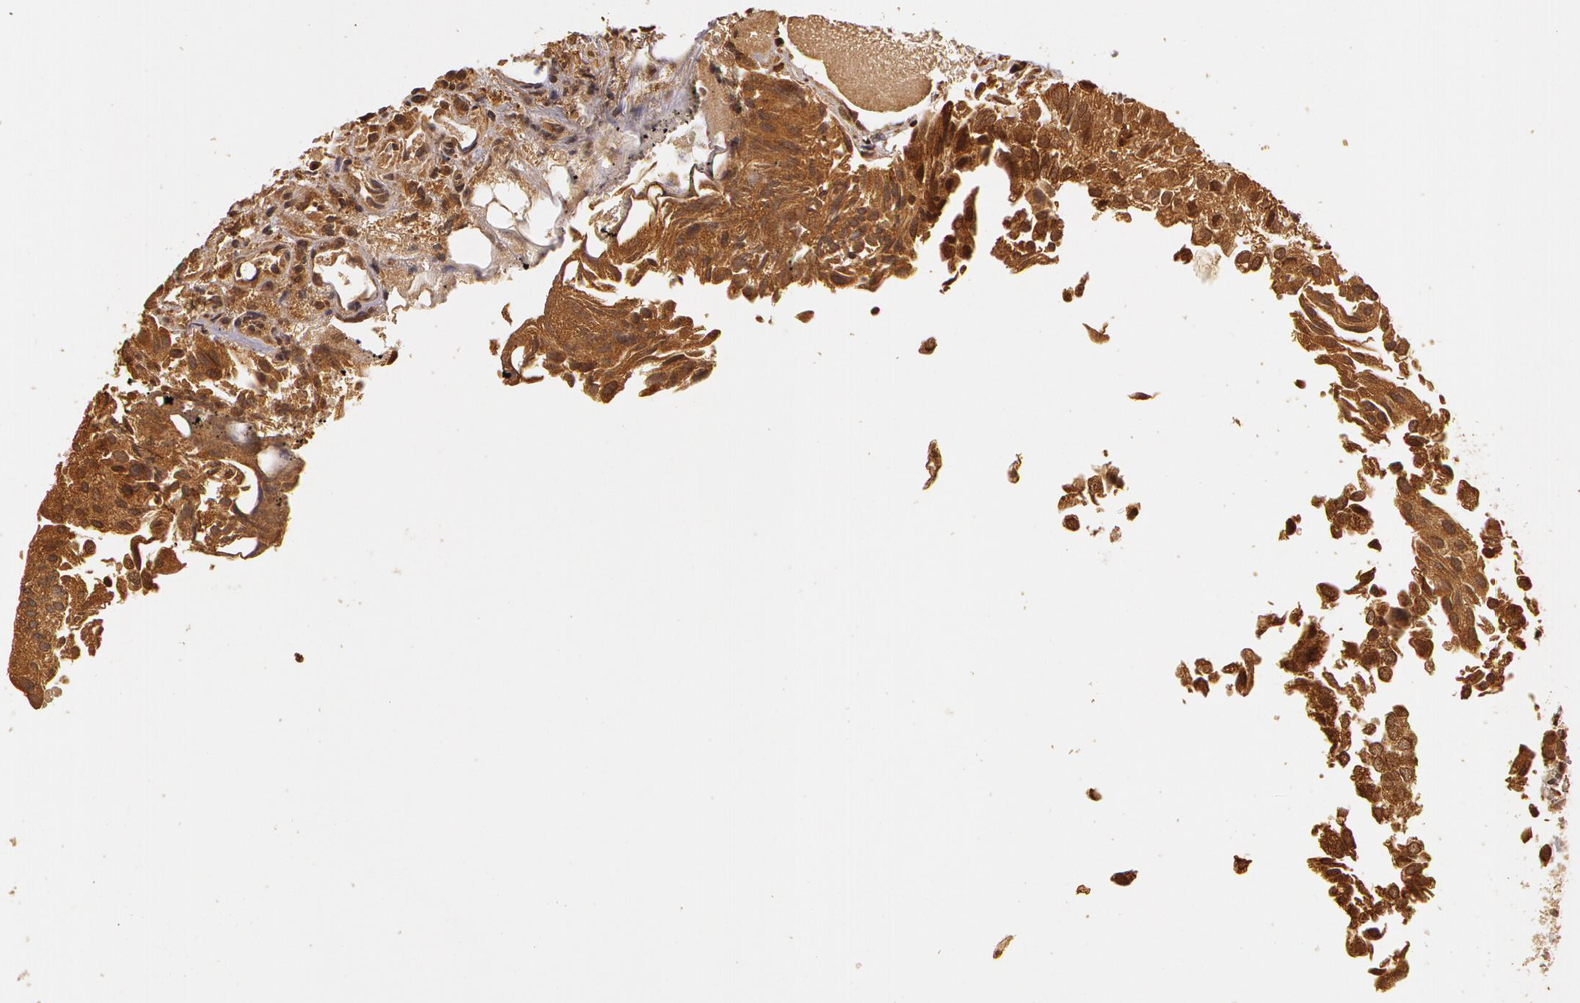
{"staining": {"intensity": "moderate", "quantity": ">75%", "location": "cytoplasmic/membranous"}, "tissue": "urothelial cancer", "cell_type": "Tumor cells", "image_type": "cancer", "snomed": [{"axis": "morphology", "description": "Urothelial carcinoma, Low grade"}, {"axis": "topography", "description": "Urinary bladder"}], "caption": "Tumor cells reveal medium levels of moderate cytoplasmic/membranous expression in approximately >75% of cells in human urothelial carcinoma (low-grade).", "gene": "ASCC2", "patient": {"sex": "female", "age": 89}}